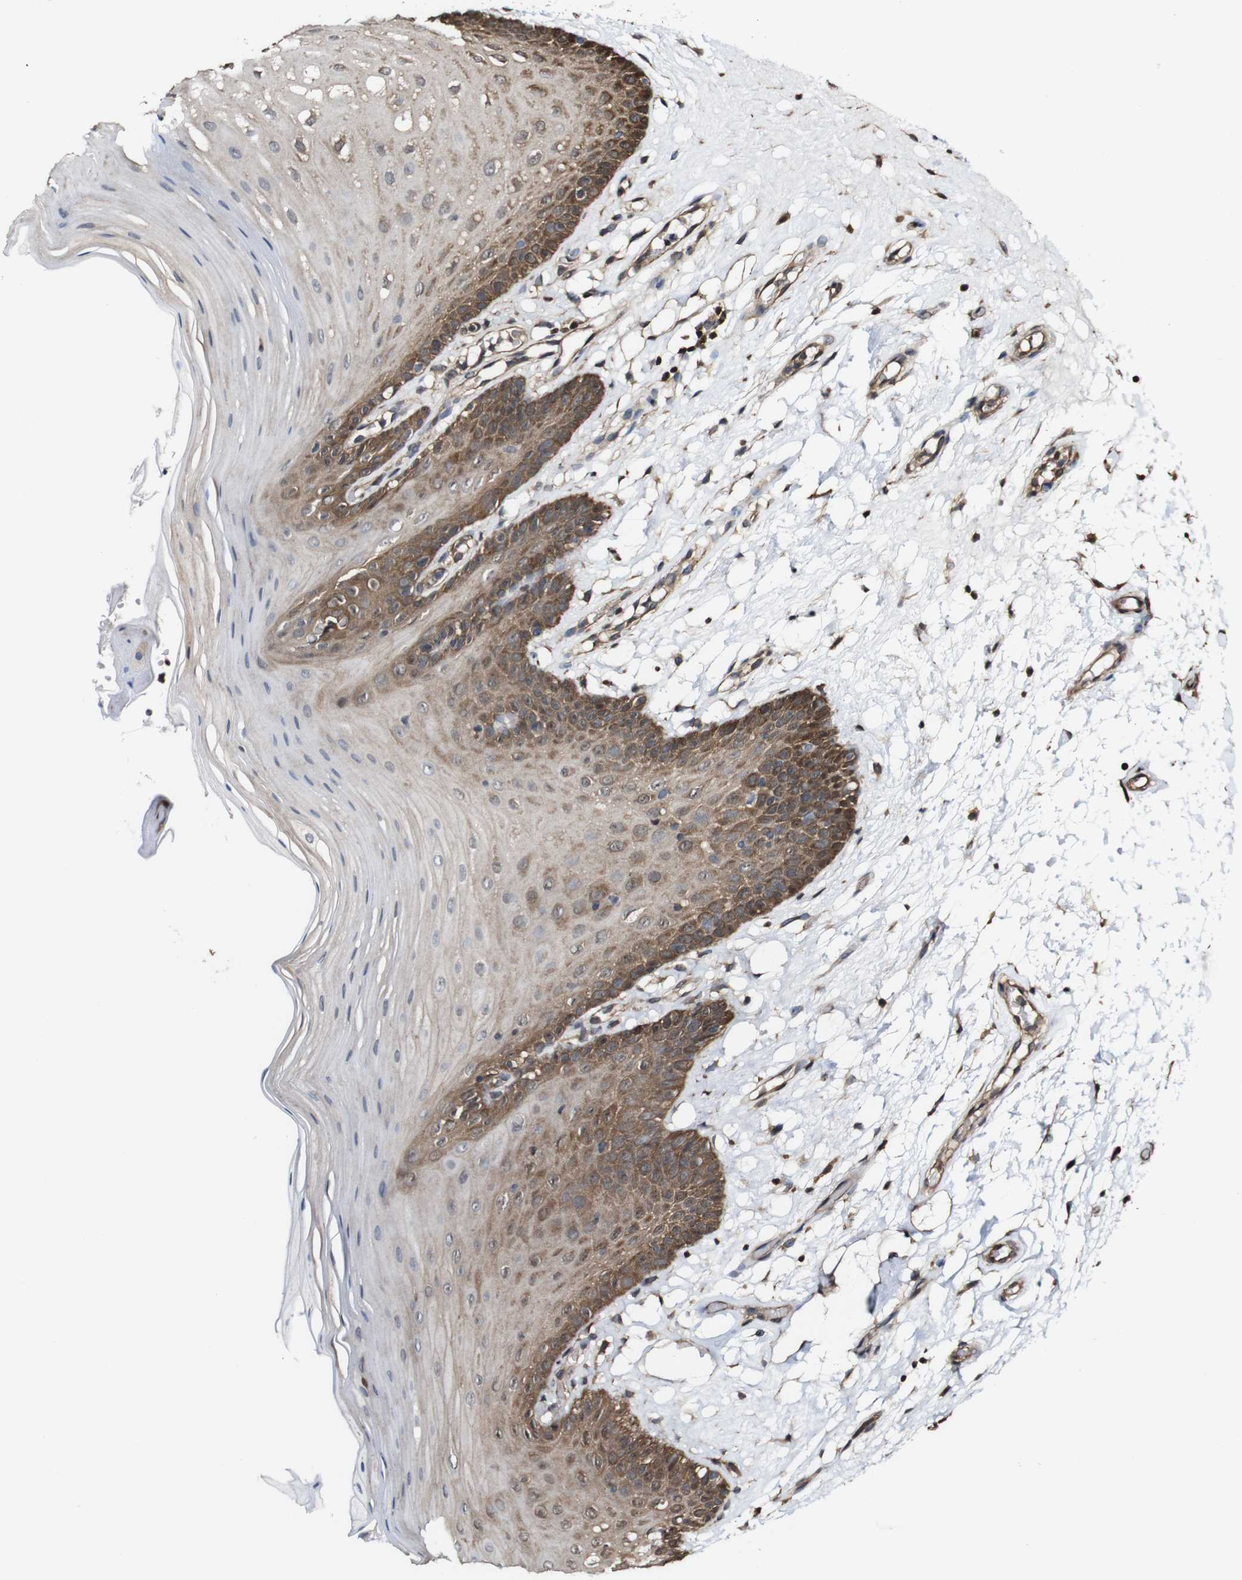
{"staining": {"intensity": "moderate", "quantity": ">75%", "location": "cytoplasmic/membranous"}, "tissue": "oral mucosa", "cell_type": "Squamous epithelial cells", "image_type": "normal", "snomed": [{"axis": "morphology", "description": "Normal tissue, NOS"}, {"axis": "morphology", "description": "Squamous cell carcinoma, NOS"}, {"axis": "topography", "description": "Skeletal muscle"}, {"axis": "topography", "description": "Oral tissue"}, {"axis": "topography", "description": "Head-Neck"}], "caption": "Protein analysis of unremarkable oral mucosa displays moderate cytoplasmic/membranous positivity in about >75% of squamous epithelial cells.", "gene": "PTPRR", "patient": {"sex": "male", "age": 71}}